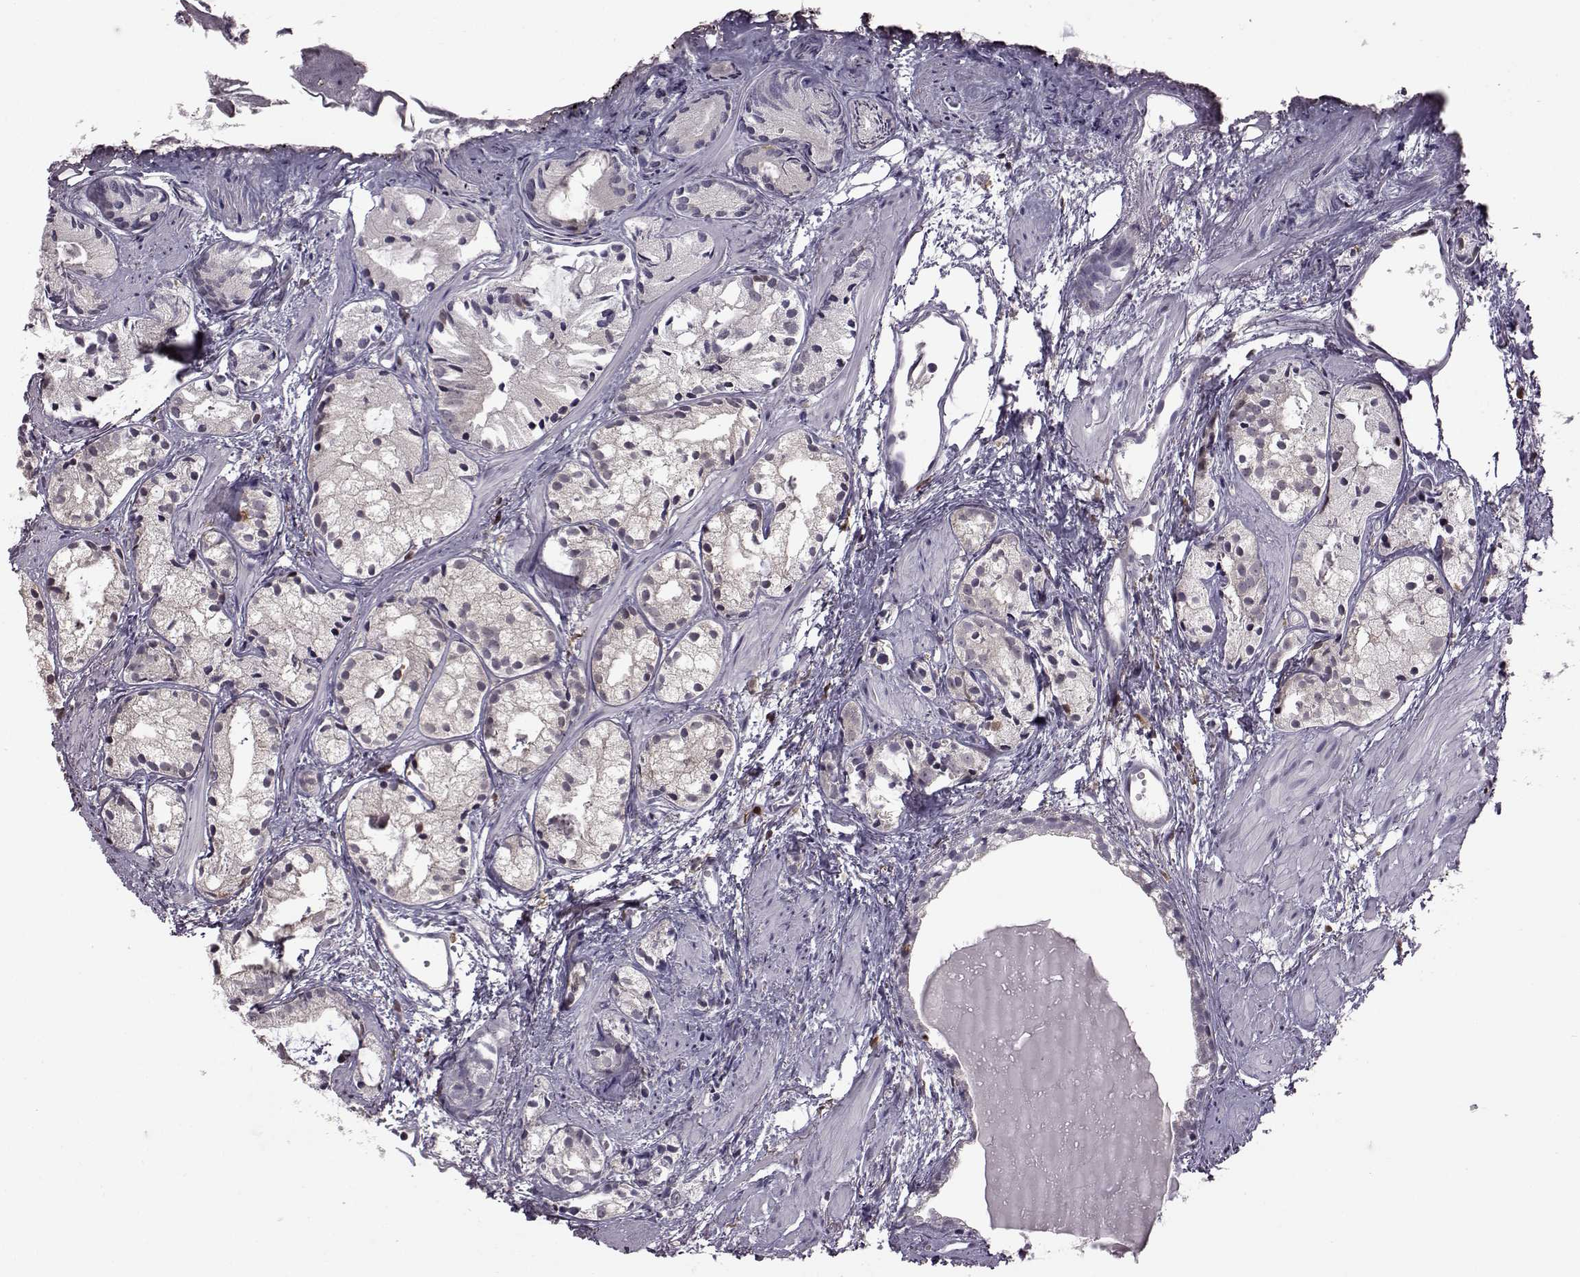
{"staining": {"intensity": "negative", "quantity": "none", "location": "none"}, "tissue": "prostate cancer", "cell_type": "Tumor cells", "image_type": "cancer", "snomed": [{"axis": "morphology", "description": "Adenocarcinoma, High grade"}, {"axis": "topography", "description": "Prostate"}], "caption": "Tumor cells are negative for protein expression in human prostate cancer (adenocarcinoma (high-grade)).", "gene": "DOK2", "patient": {"sex": "male", "age": 85}}